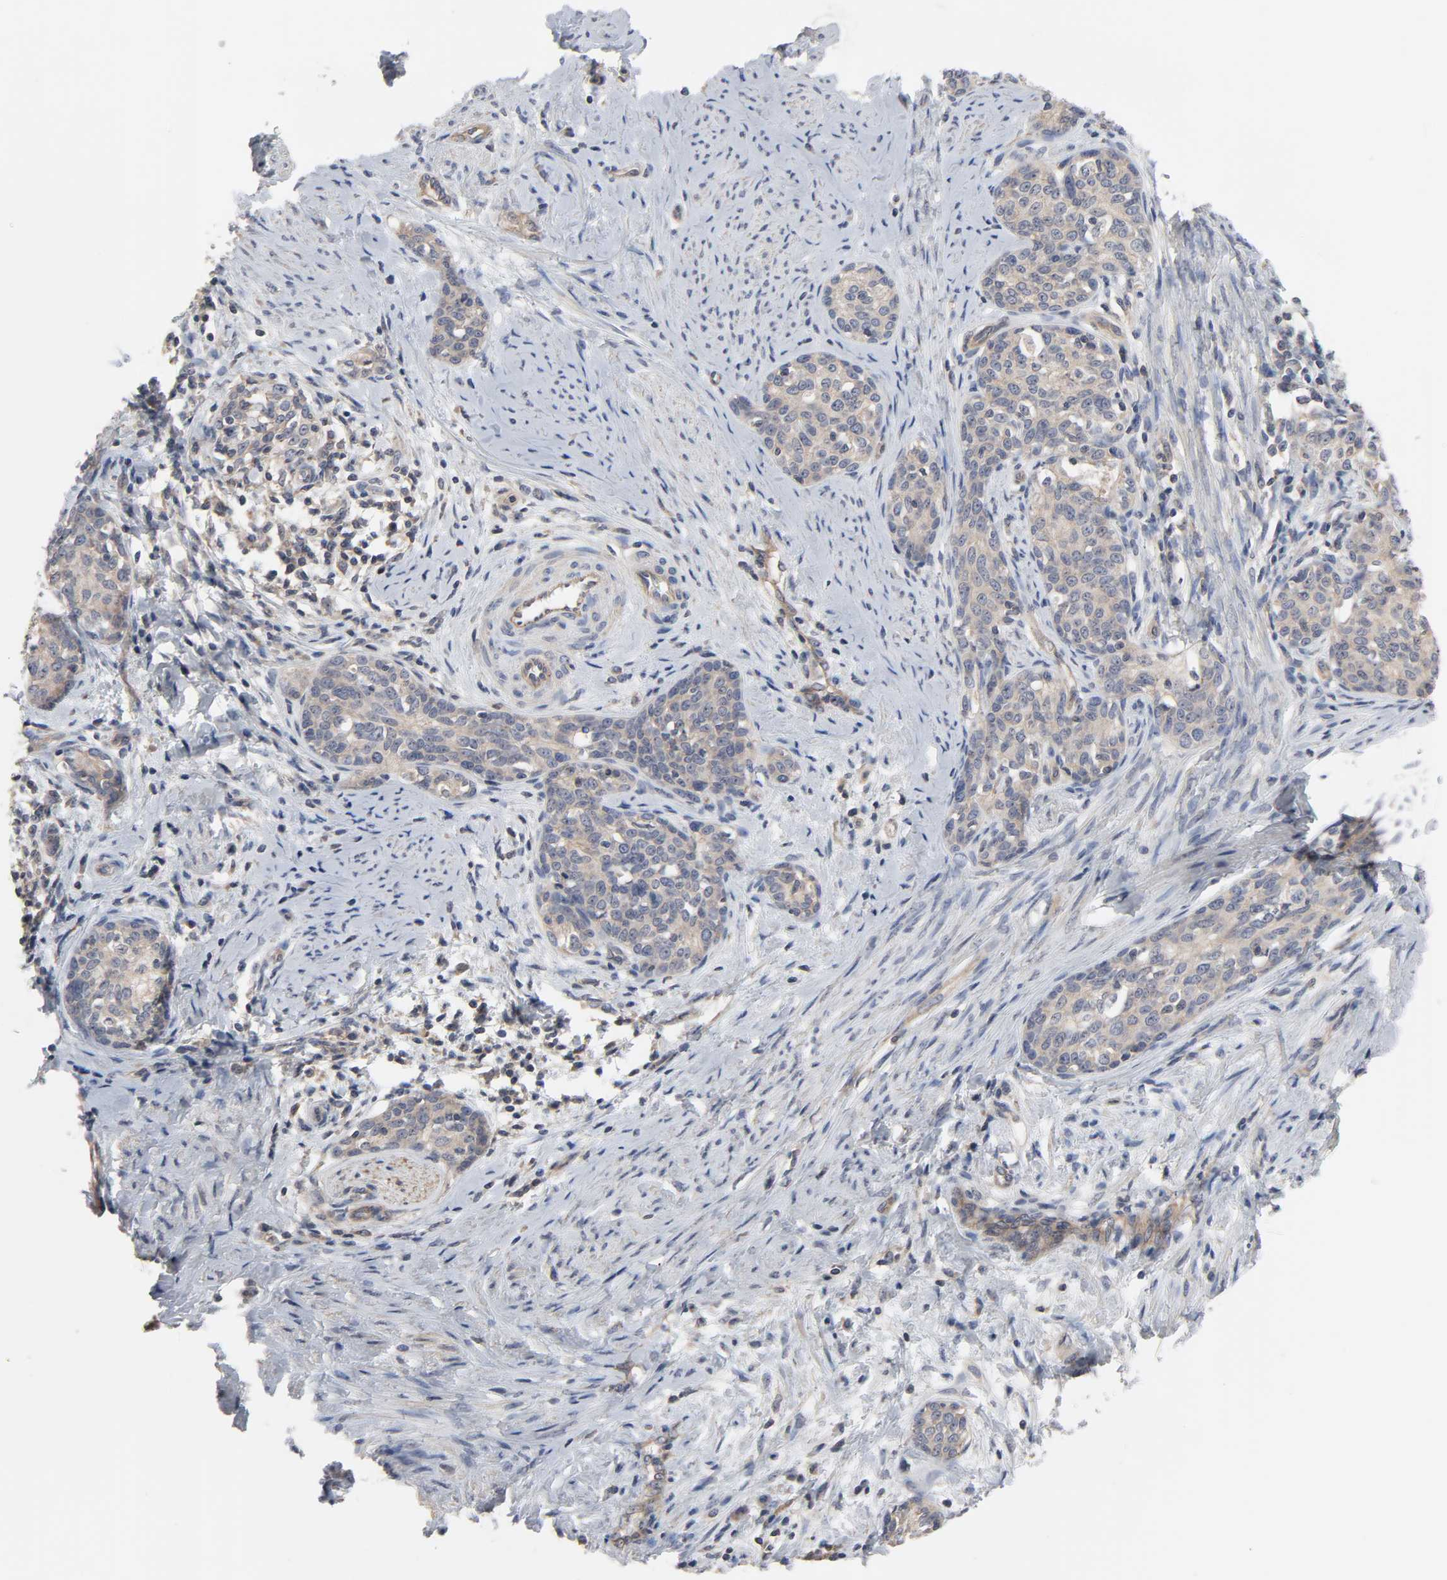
{"staining": {"intensity": "weak", "quantity": ">75%", "location": "cytoplasmic/membranous"}, "tissue": "cervical cancer", "cell_type": "Tumor cells", "image_type": "cancer", "snomed": [{"axis": "morphology", "description": "Squamous cell carcinoma, NOS"}, {"axis": "morphology", "description": "Adenocarcinoma, NOS"}, {"axis": "topography", "description": "Cervix"}], "caption": "A brown stain highlights weak cytoplasmic/membranous positivity of a protein in human cervical squamous cell carcinoma tumor cells. The protein of interest is stained brown, and the nuclei are stained in blue (DAB IHC with brightfield microscopy, high magnification).", "gene": "DDX10", "patient": {"sex": "female", "age": 52}}